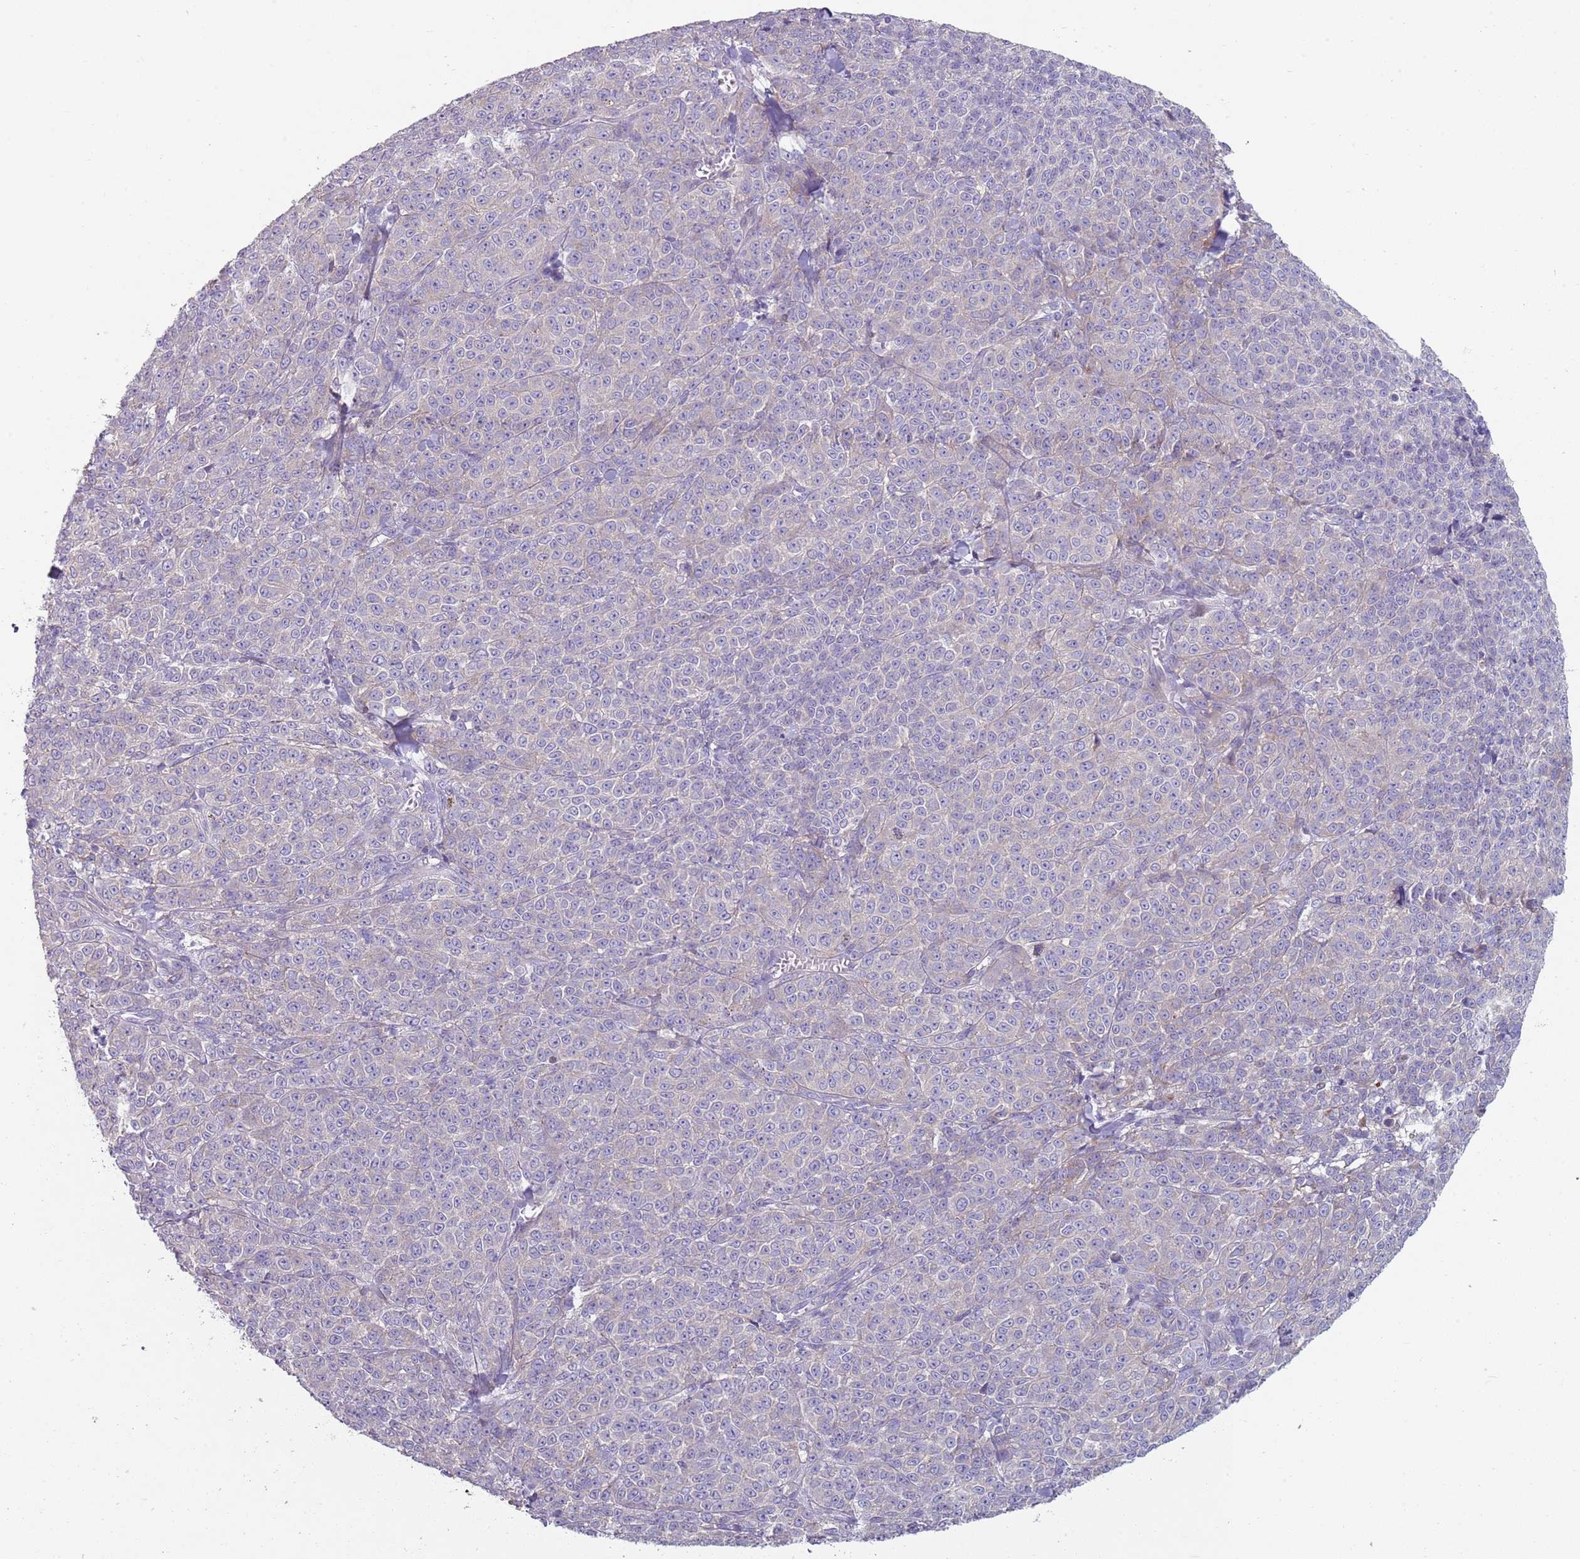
{"staining": {"intensity": "negative", "quantity": "none", "location": "none"}, "tissue": "melanoma", "cell_type": "Tumor cells", "image_type": "cancer", "snomed": [{"axis": "morphology", "description": "Normal tissue, NOS"}, {"axis": "morphology", "description": "Malignant melanoma, NOS"}, {"axis": "topography", "description": "Skin"}], "caption": "Tumor cells are negative for protein expression in human malignant melanoma. Brightfield microscopy of immunohistochemistry (IHC) stained with DAB (brown) and hematoxylin (blue), captured at high magnification.", "gene": "ZNF583", "patient": {"sex": "female", "age": 34}}